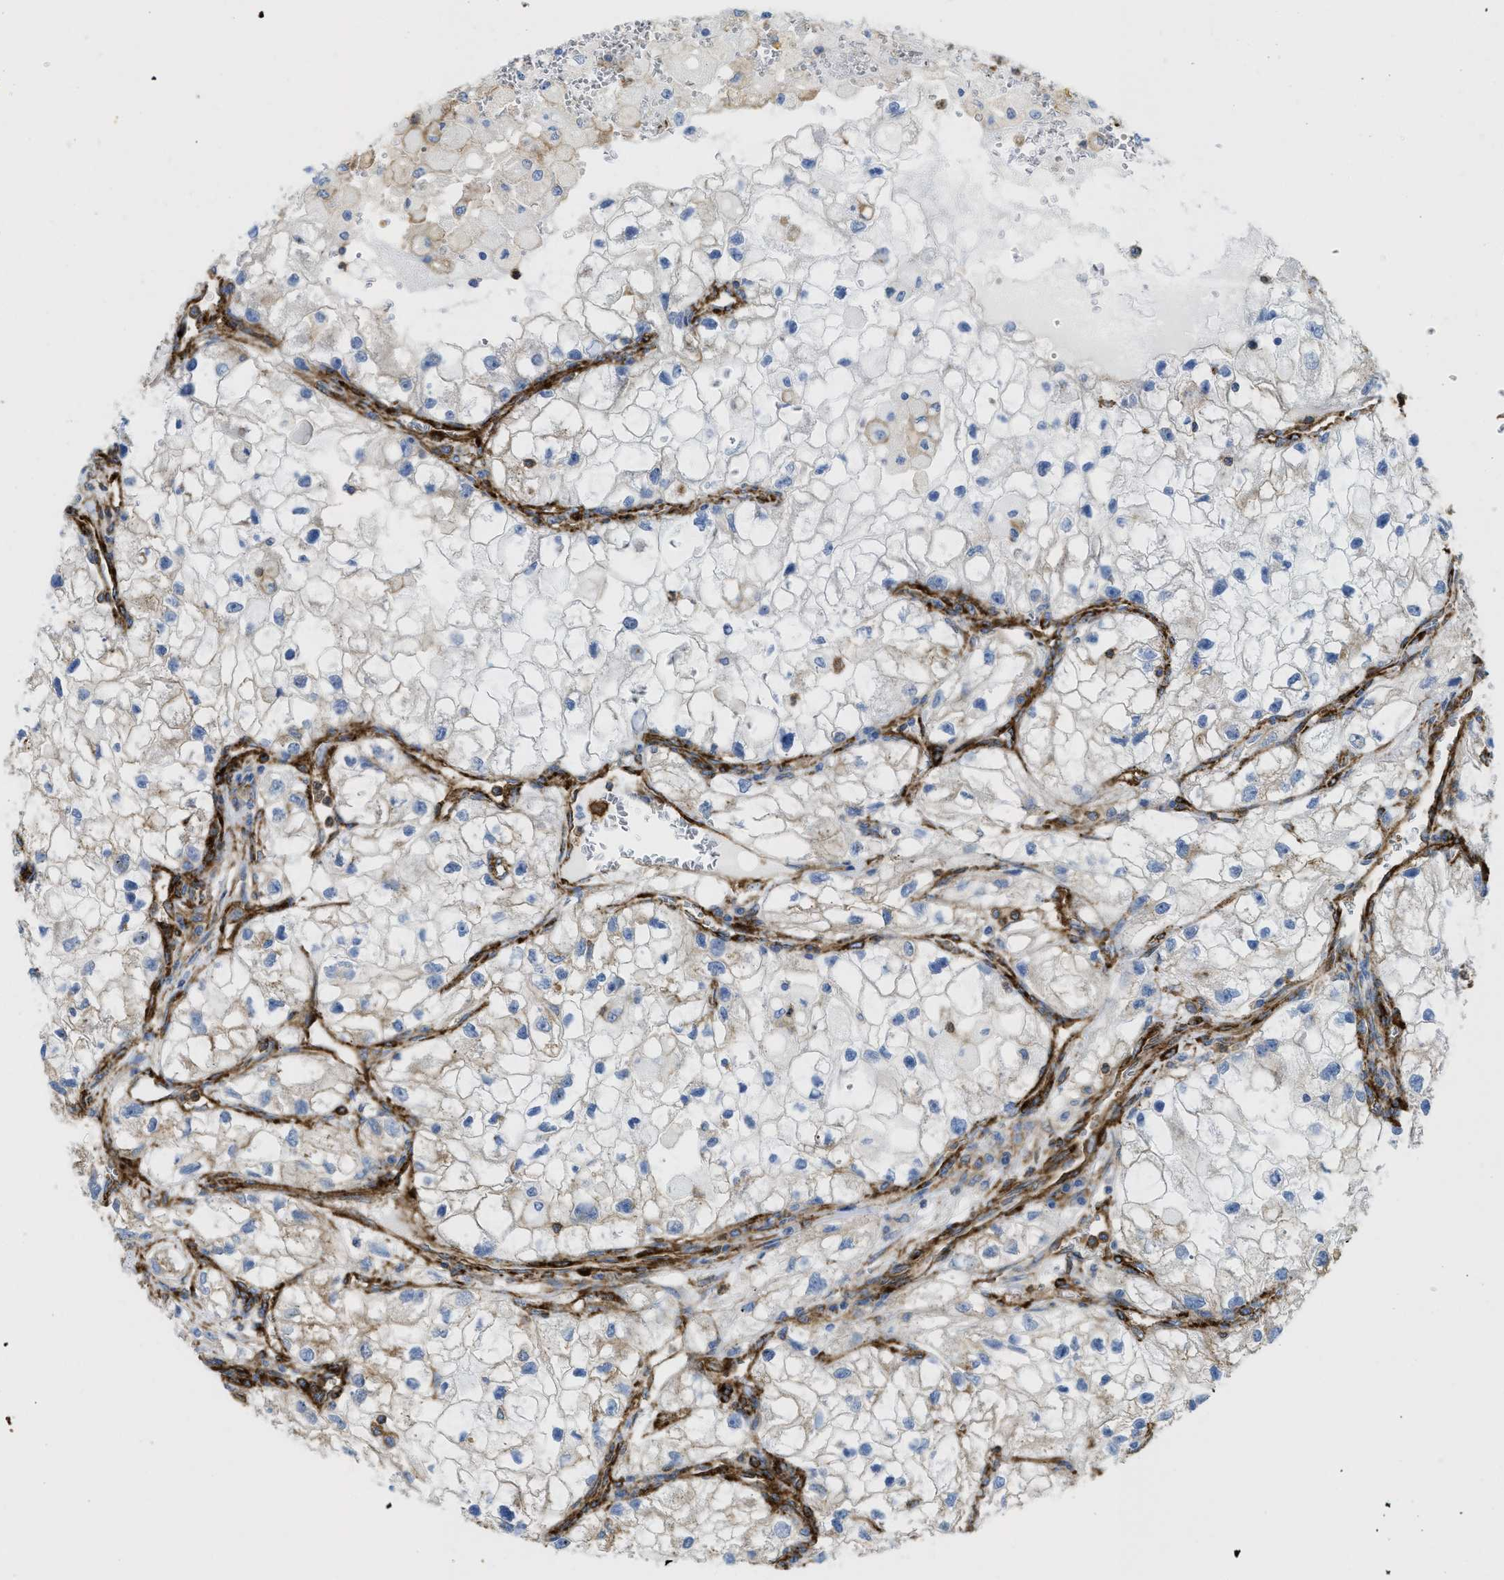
{"staining": {"intensity": "weak", "quantity": "25%-75%", "location": "cytoplasmic/membranous"}, "tissue": "renal cancer", "cell_type": "Tumor cells", "image_type": "cancer", "snomed": [{"axis": "morphology", "description": "Adenocarcinoma, NOS"}, {"axis": "topography", "description": "Kidney"}], "caption": "Weak cytoplasmic/membranous positivity for a protein is present in about 25%-75% of tumor cells of renal cancer using immunohistochemistry (IHC).", "gene": "HIP1", "patient": {"sex": "female", "age": 70}}